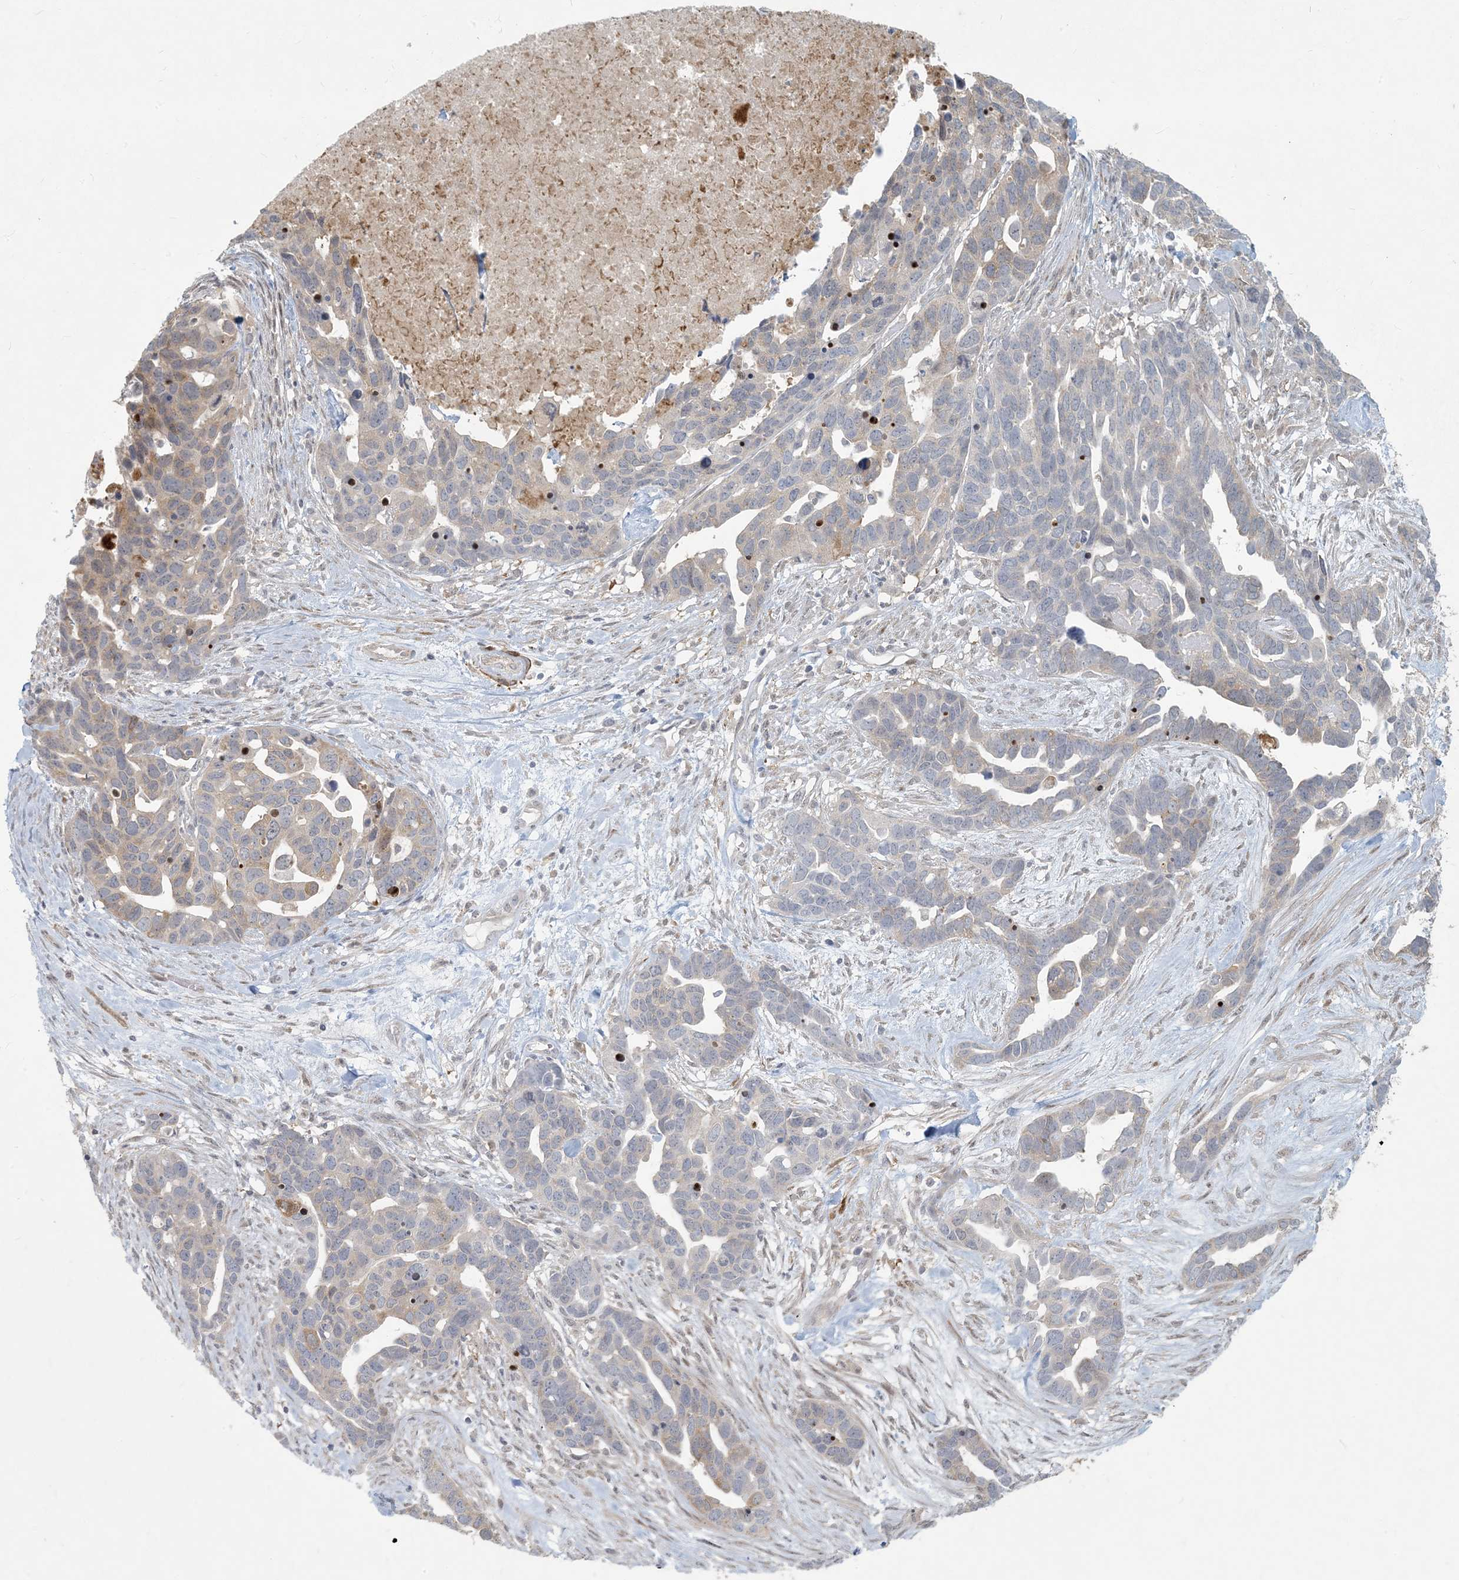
{"staining": {"intensity": "weak", "quantity": "<25%", "location": "cytoplasmic/membranous"}, "tissue": "ovarian cancer", "cell_type": "Tumor cells", "image_type": "cancer", "snomed": [{"axis": "morphology", "description": "Cystadenocarcinoma, serous, NOS"}, {"axis": "topography", "description": "Ovary"}], "caption": "Immunohistochemistry (IHC) image of human ovarian serous cystadenocarcinoma stained for a protein (brown), which shows no expression in tumor cells. (Brightfield microscopy of DAB (3,3'-diaminobenzidine) IHC at high magnification).", "gene": "BCORL1", "patient": {"sex": "female", "age": 54}}